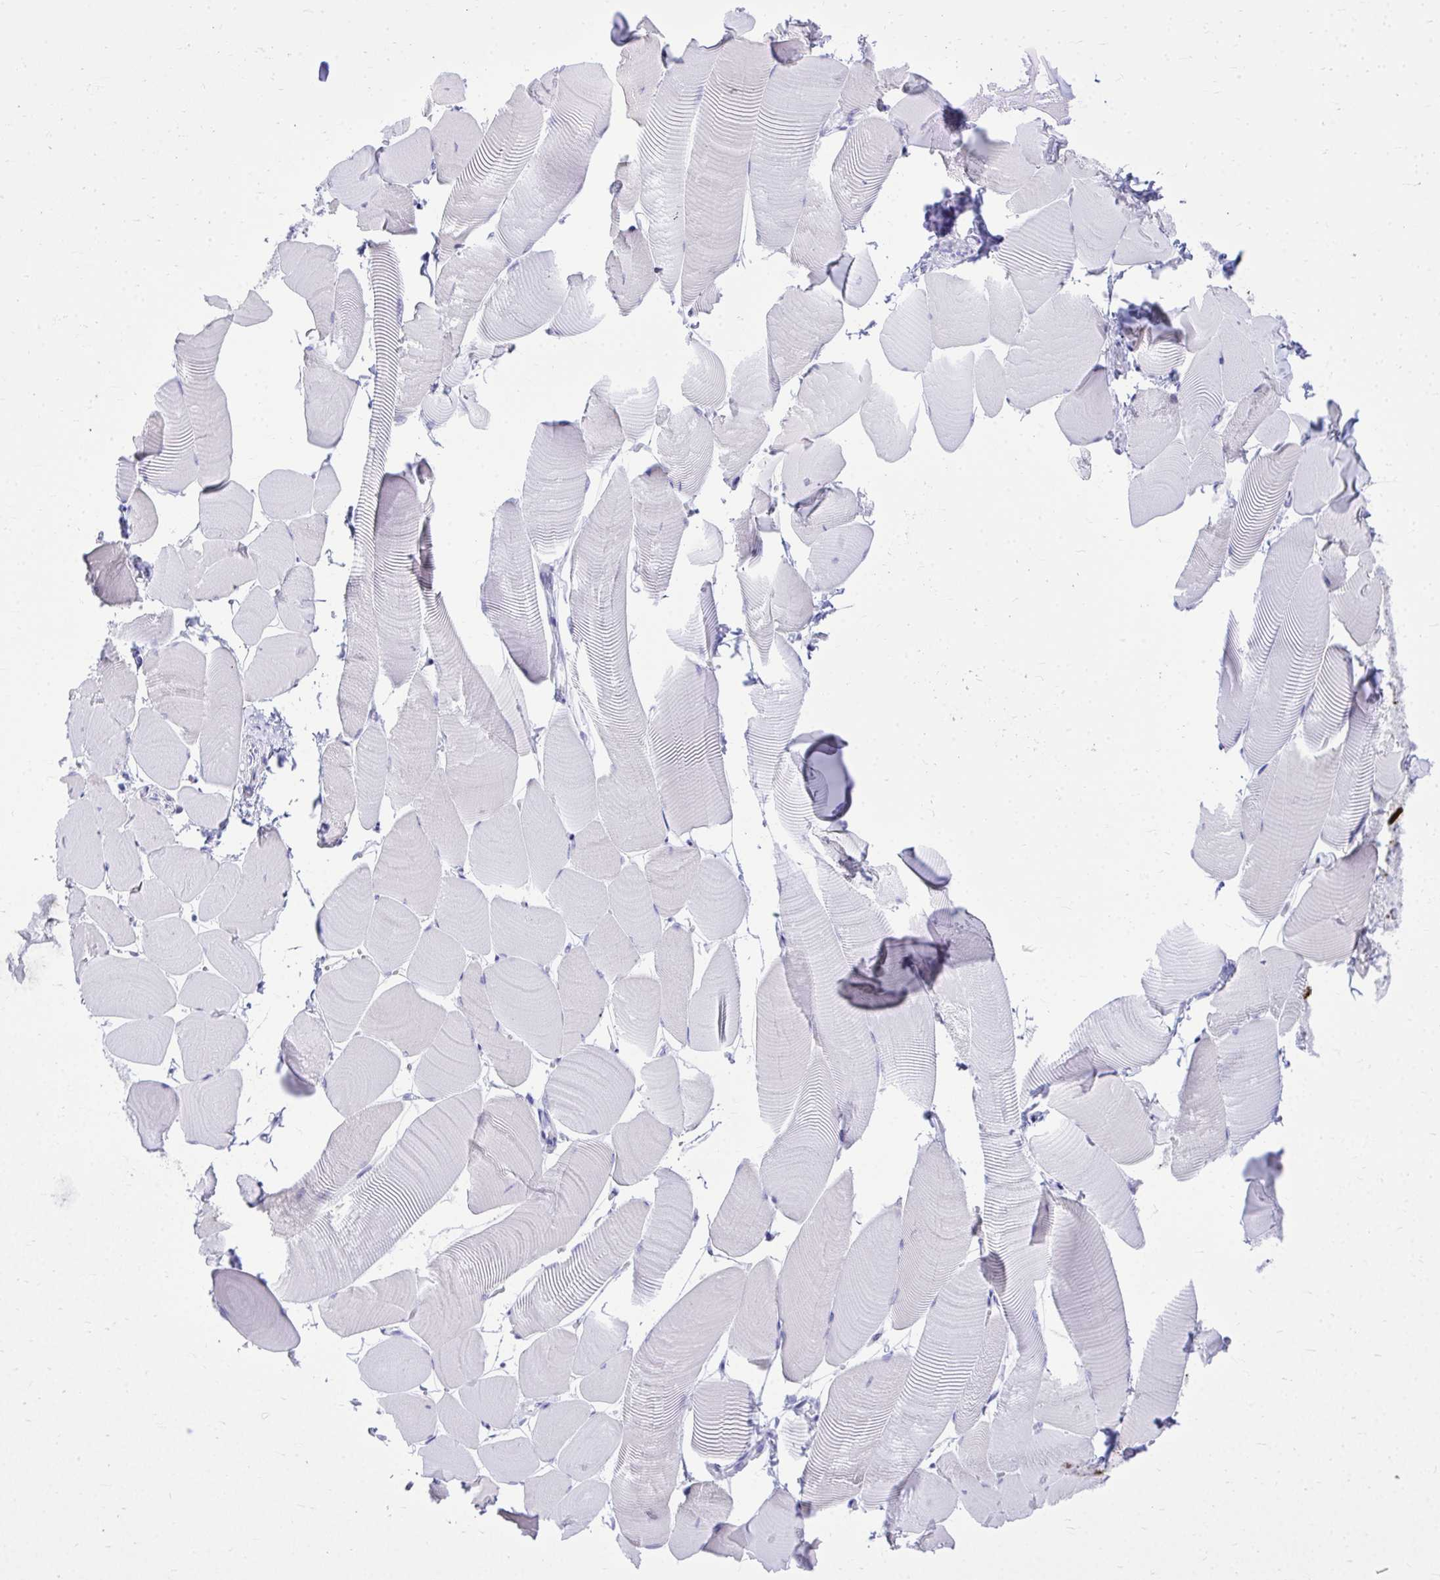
{"staining": {"intensity": "negative", "quantity": "none", "location": "none"}, "tissue": "skeletal muscle", "cell_type": "Myocytes", "image_type": "normal", "snomed": [{"axis": "morphology", "description": "Normal tissue, NOS"}, {"axis": "topography", "description": "Skeletal muscle"}], "caption": "Immunohistochemistry histopathology image of benign skeletal muscle stained for a protein (brown), which displays no expression in myocytes.", "gene": "RALYL", "patient": {"sex": "male", "age": 25}}